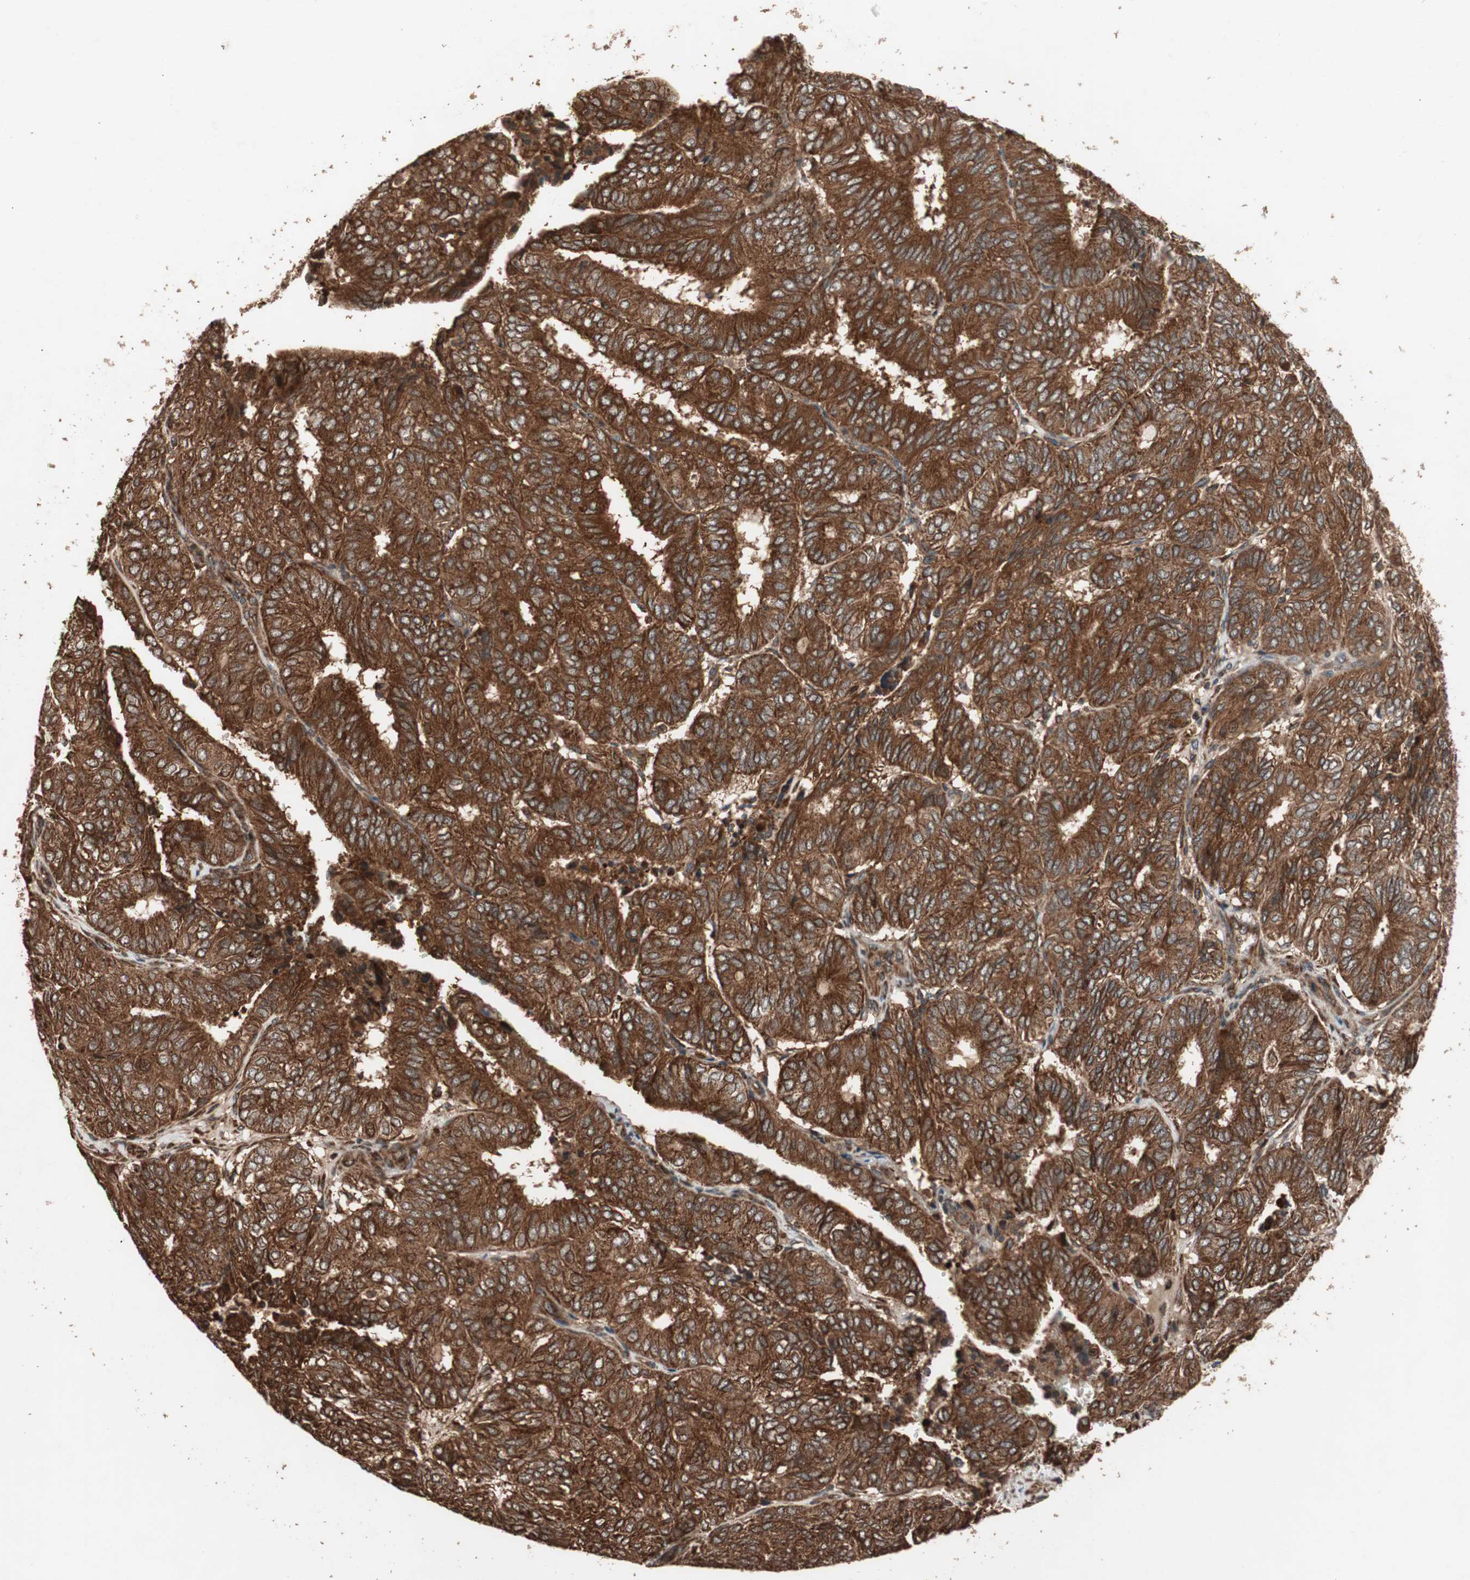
{"staining": {"intensity": "strong", "quantity": ">75%", "location": "cytoplasmic/membranous"}, "tissue": "endometrial cancer", "cell_type": "Tumor cells", "image_type": "cancer", "snomed": [{"axis": "morphology", "description": "Adenocarcinoma, NOS"}, {"axis": "topography", "description": "Uterus"}], "caption": "The immunohistochemical stain shows strong cytoplasmic/membranous staining in tumor cells of endometrial cancer (adenocarcinoma) tissue. (Stains: DAB (3,3'-diaminobenzidine) in brown, nuclei in blue, Microscopy: brightfield microscopy at high magnification).", "gene": "RAB1A", "patient": {"sex": "female", "age": 60}}